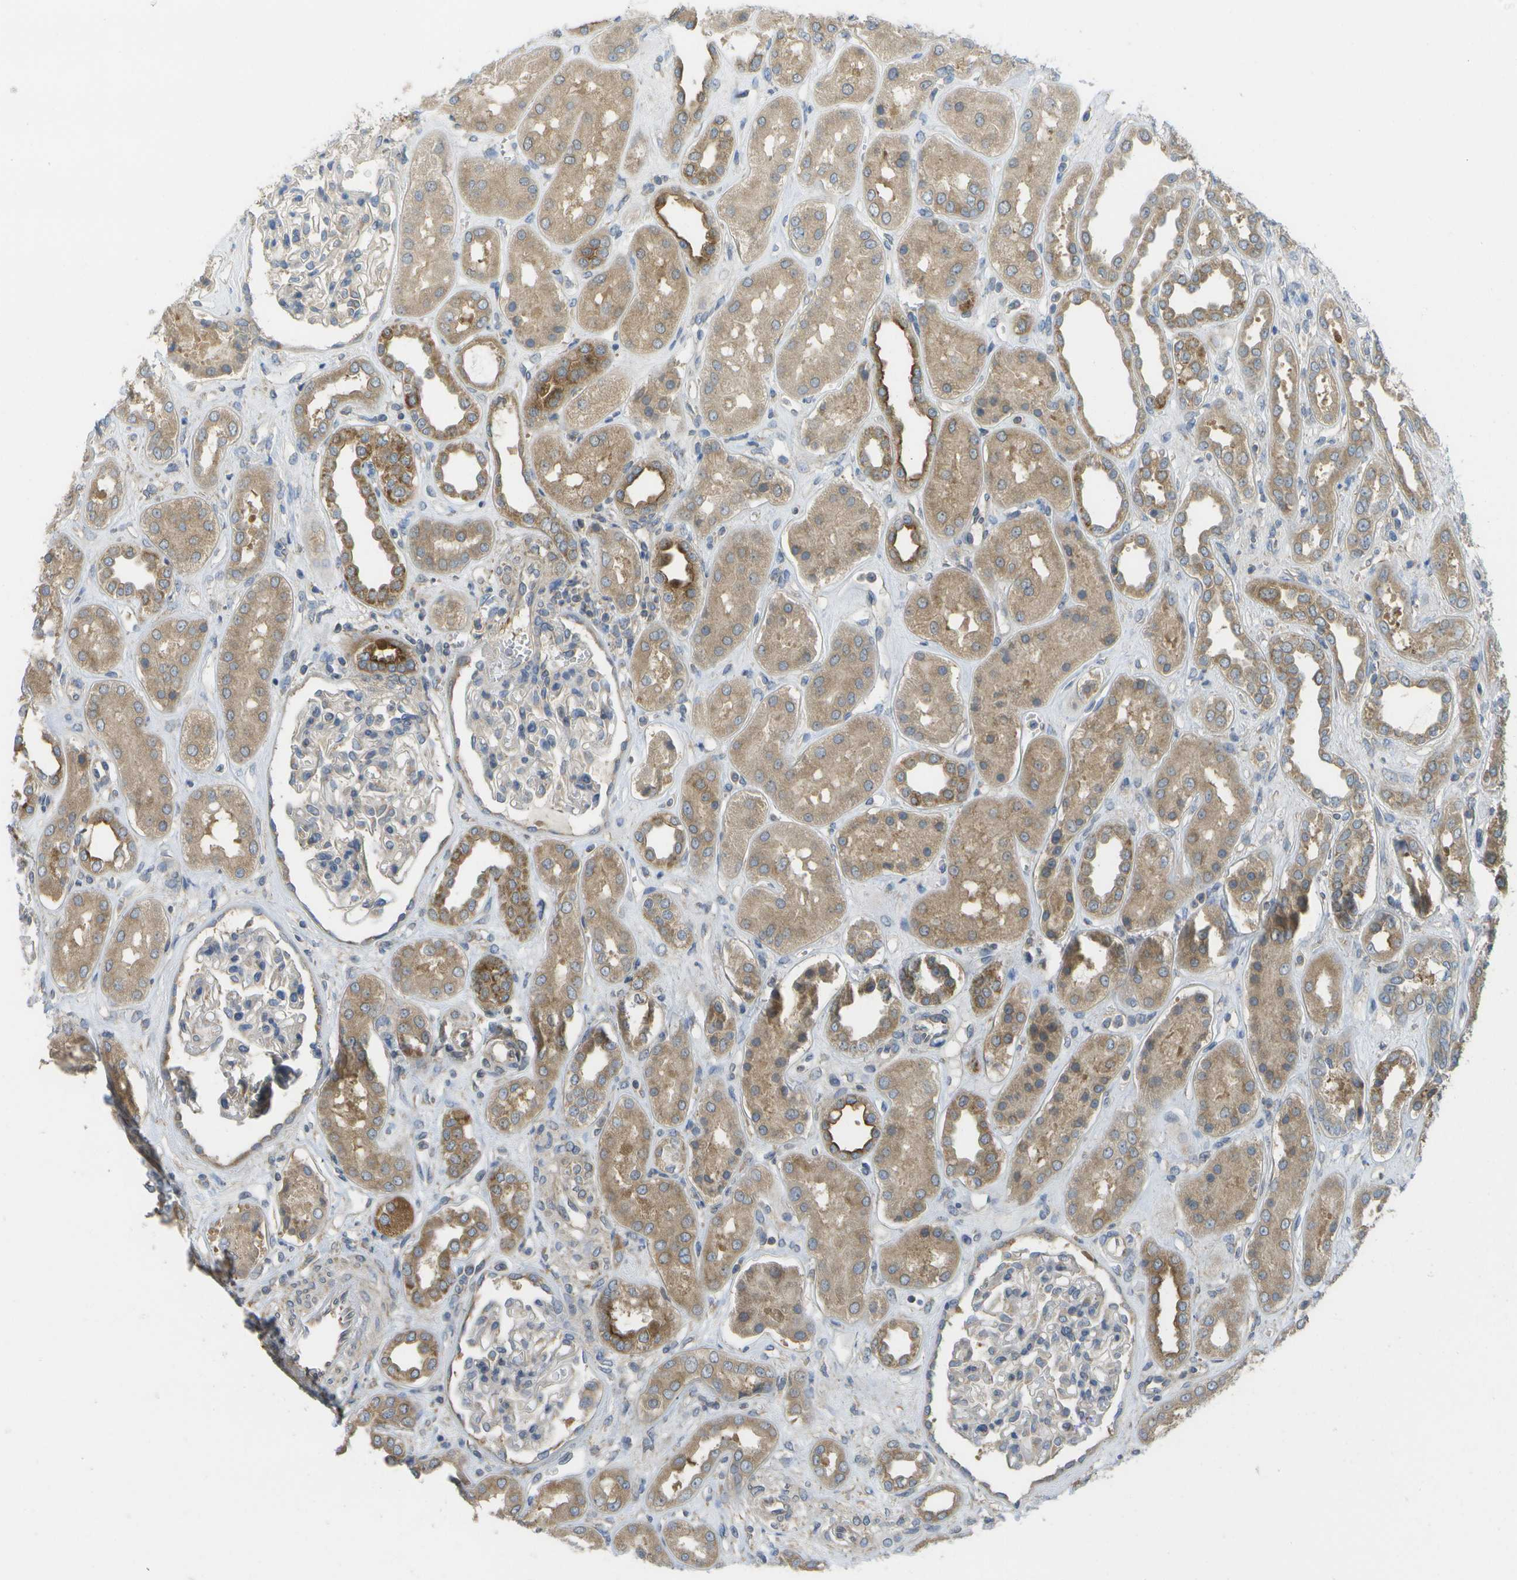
{"staining": {"intensity": "negative", "quantity": "none", "location": "none"}, "tissue": "kidney", "cell_type": "Cells in glomeruli", "image_type": "normal", "snomed": [{"axis": "morphology", "description": "Normal tissue, NOS"}, {"axis": "topography", "description": "Kidney"}], "caption": "Cells in glomeruli are negative for brown protein staining in unremarkable kidney. Brightfield microscopy of immunohistochemistry stained with DAB (3,3'-diaminobenzidine) (brown) and hematoxylin (blue), captured at high magnification.", "gene": "DPM3", "patient": {"sex": "male", "age": 59}}